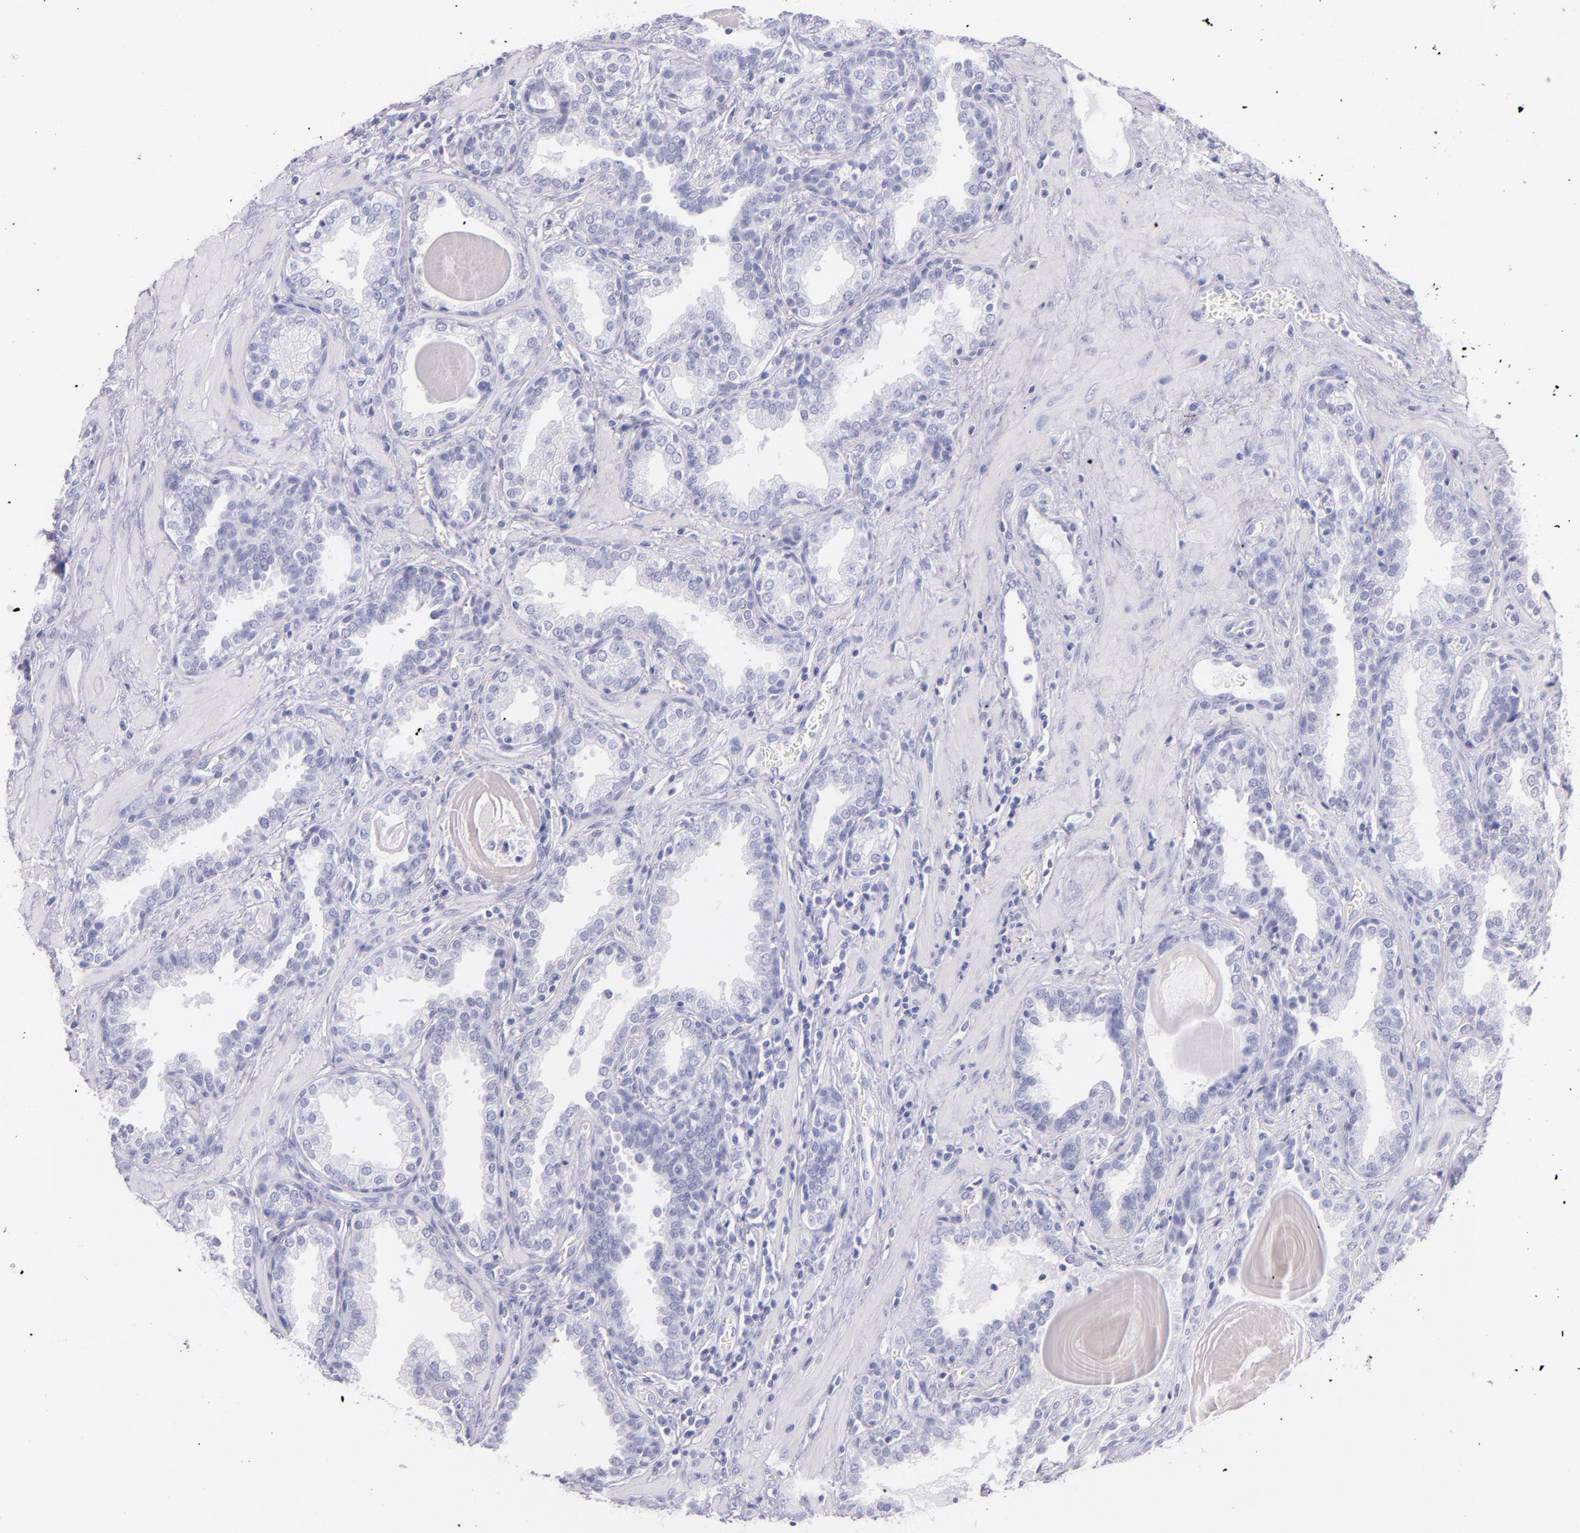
{"staining": {"intensity": "negative", "quantity": "none", "location": "none"}, "tissue": "prostate", "cell_type": "Glandular cells", "image_type": "normal", "snomed": [{"axis": "morphology", "description": "Normal tissue, NOS"}, {"axis": "topography", "description": "Prostate"}], "caption": "Protein analysis of normal prostate exhibits no significant expression in glandular cells. (DAB immunohistochemistry with hematoxylin counter stain).", "gene": "SFTPB", "patient": {"sex": "male", "age": 51}}